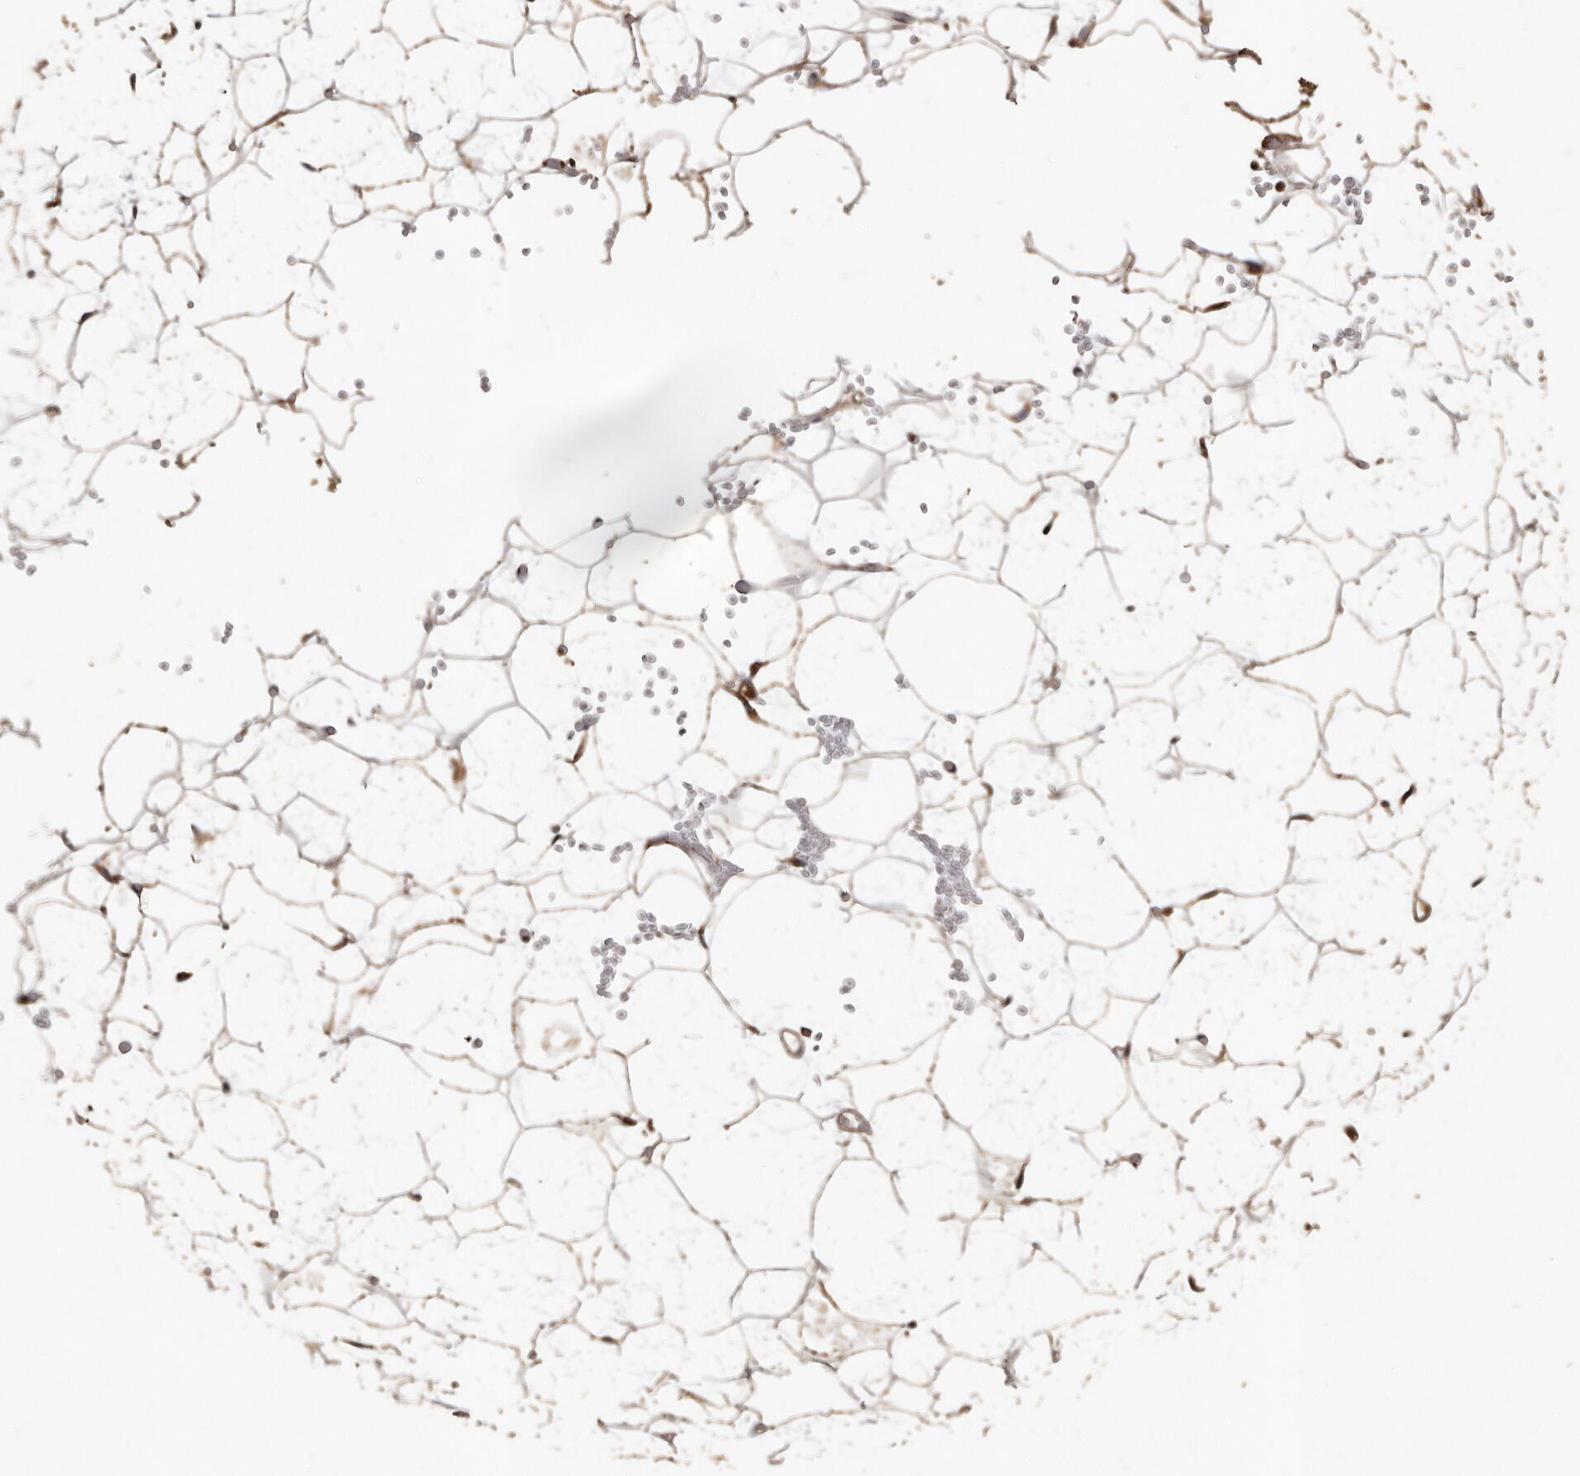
{"staining": {"intensity": "moderate", "quantity": ">75%", "location": "cytoplasmic/membranous"}, "tissue": "adipose tissue", "cell_type": "Adipocytes", "image_type": "normal", "snomed": [{"axis": "morphology", "description": "Normal tissue, NOS"}, {"axis": "topography", "description": "Breast"}], "caption": "IHC micrograph of benign human adipose tissue stained for a protein (brown), which reveals medium levels of moderate cytoplasmic/membranous staining in about >75% of adipocytes.", "gene": "OSGIN2", "patient": {"sex": "female", "age": 23}}